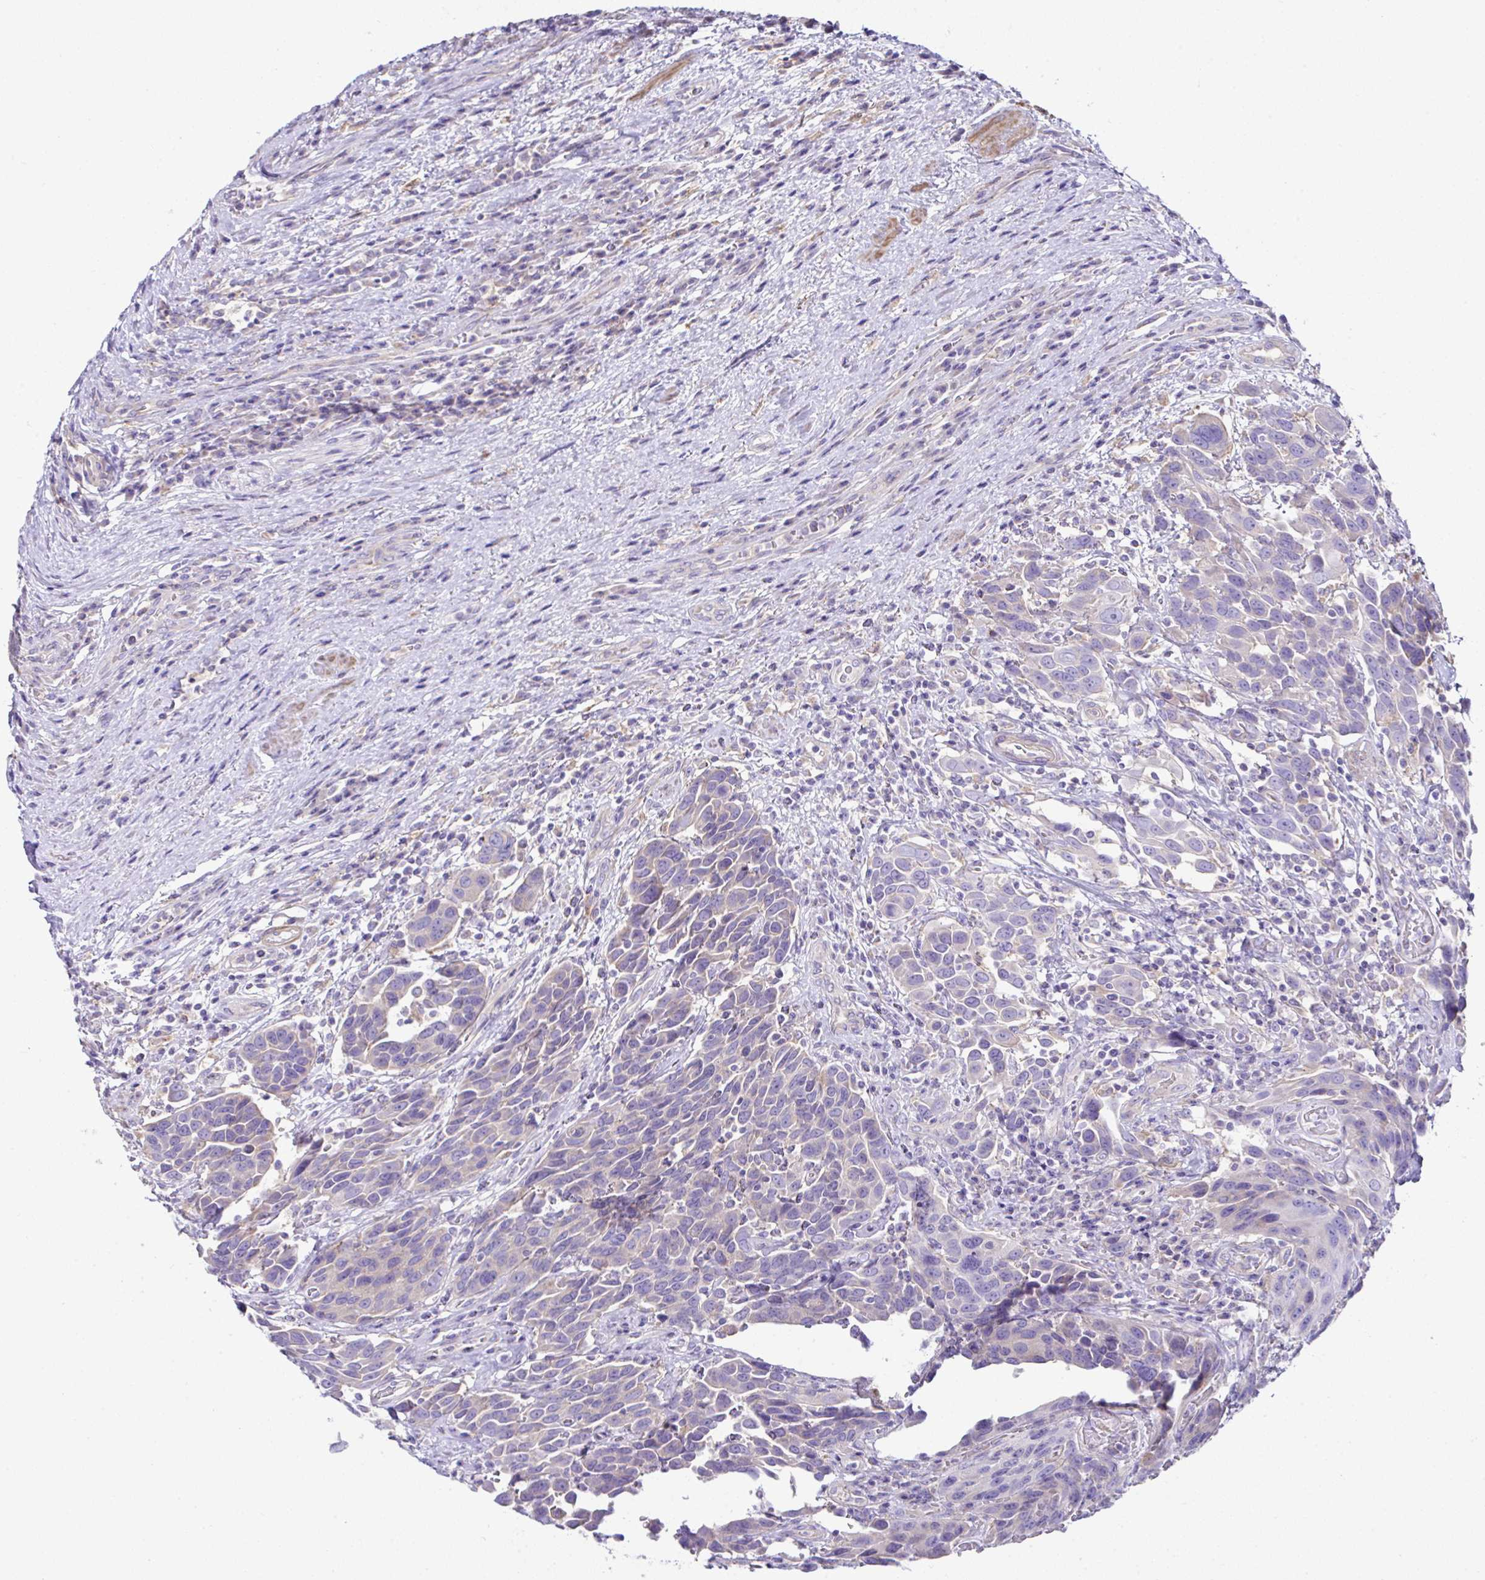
{"staining": {"intensity": "weak", "quantity": "25%-75%", "location": "cytoplasmic/membranous"}, "tissue": "urothelial cancer", "cell_type": "Tumor cells", "image_type": "cancer", "snomed": [{"axis": "morphology", "description": "Urothelial carcinoma, High grade"}, {"axis": "topography", "description": "Urinary bladder"}], "caption": "Immunohistochemical staining of human high-grade urothelial carcinoma displays weak cytoplasmic/membranous protein expression in about 25%-75% of tumor cells. (Brightfield microscopy of DAB IHC at high magnification).", "gene": "OR4P4", "patient": {"sex": "female", "age": 70}}